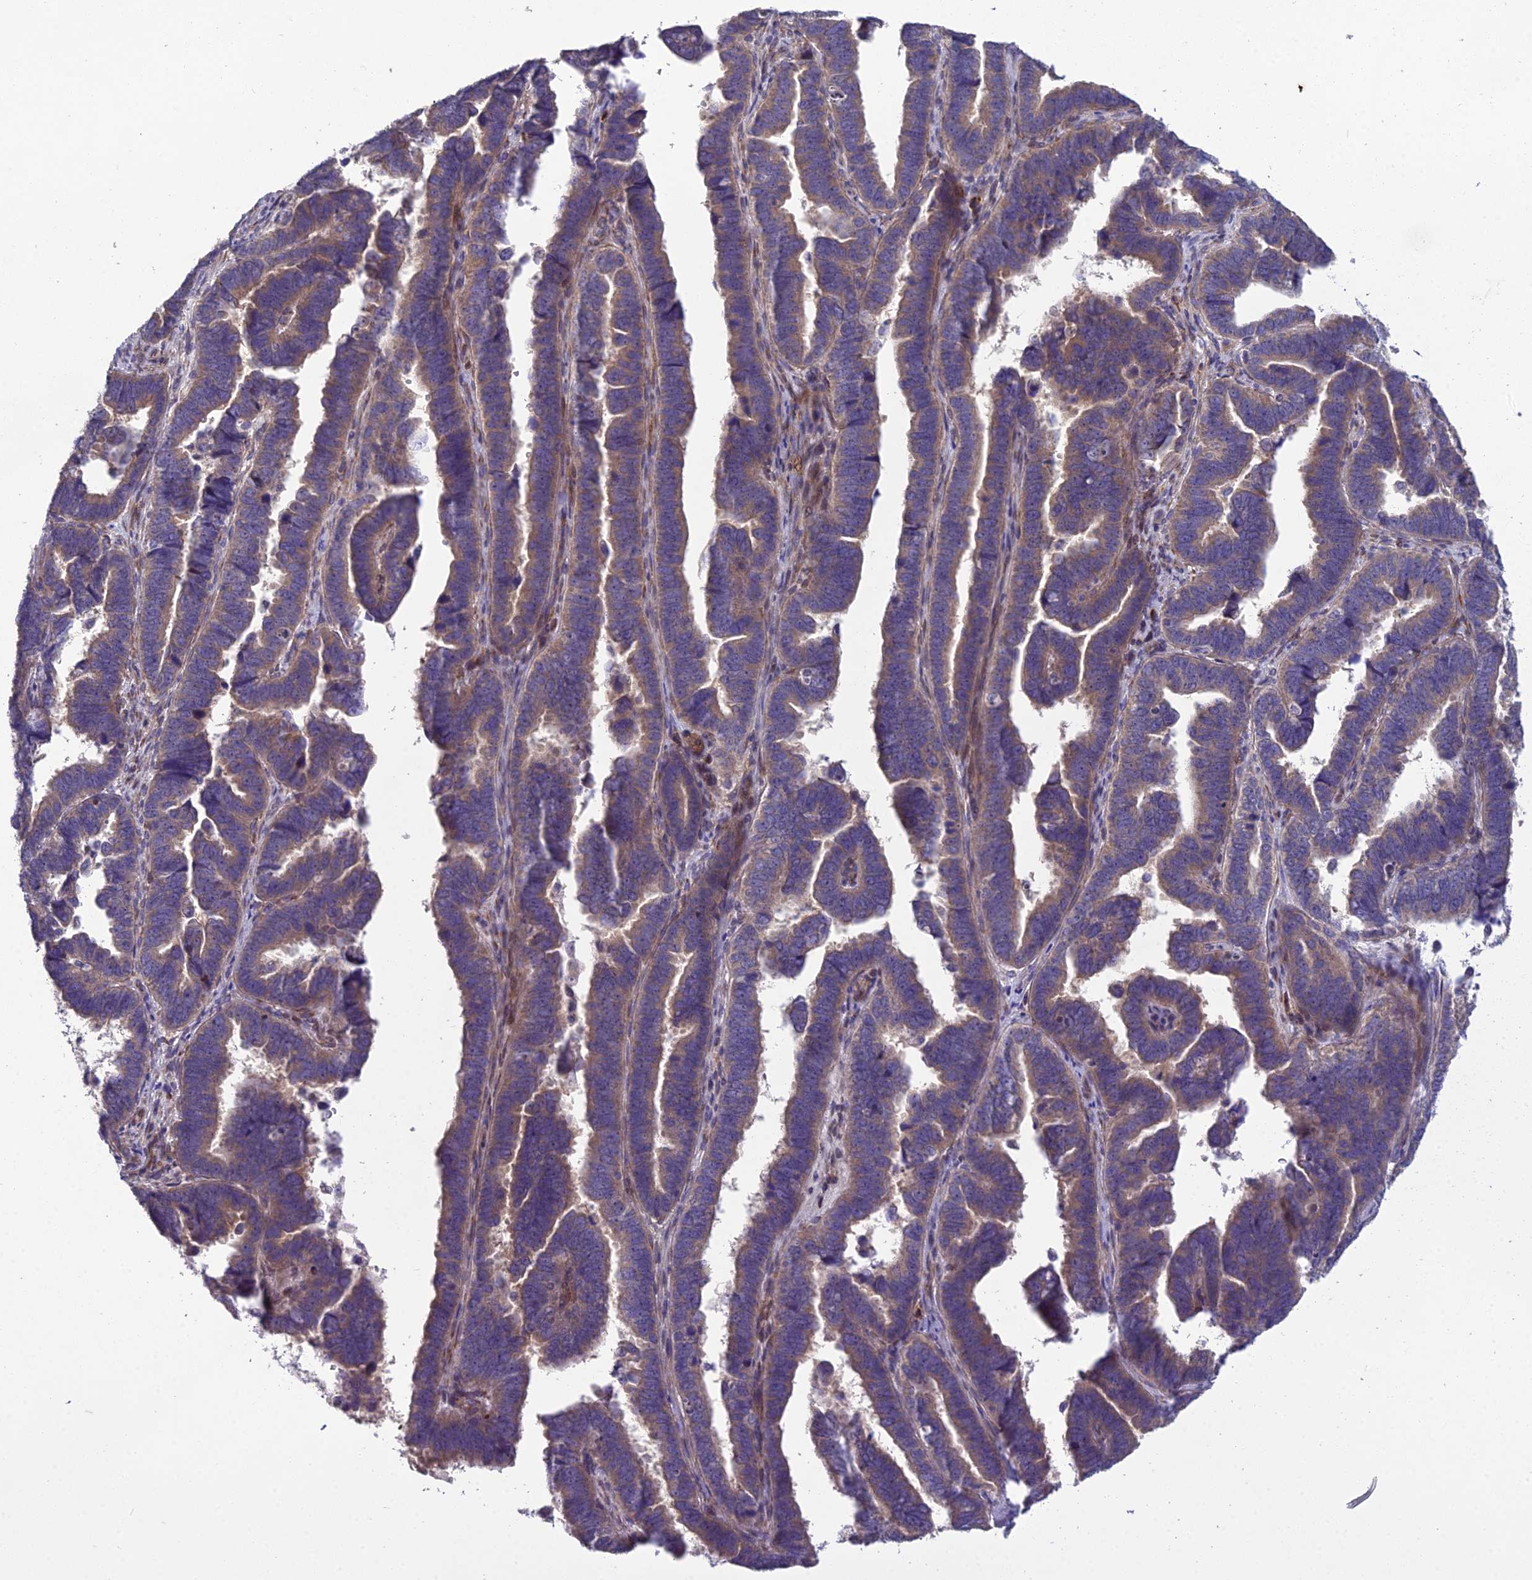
{"staining": {"intensity": "moderate", "quantity": ">75%", "location": "cytoplasmic/membranous"}, "tissue": "endometrial cancer", "cell_type": "Tumor cells", "image_type": "cancer", "snomed": [{"axis": "morphology", "description": "Adenocarcinoma, NOS"}, {"axis": "topography", "description": "Endometrium"}], "caption": "Immunohistochemistry (IHC) of adenocarcinoma (endometrial) exhibits medium levels of moderate cytoplasmic/membranous expression in about >75% of tumor cells.", "gene": "ADIPOR2", "patient": {"sex": "female", "age": 75}}